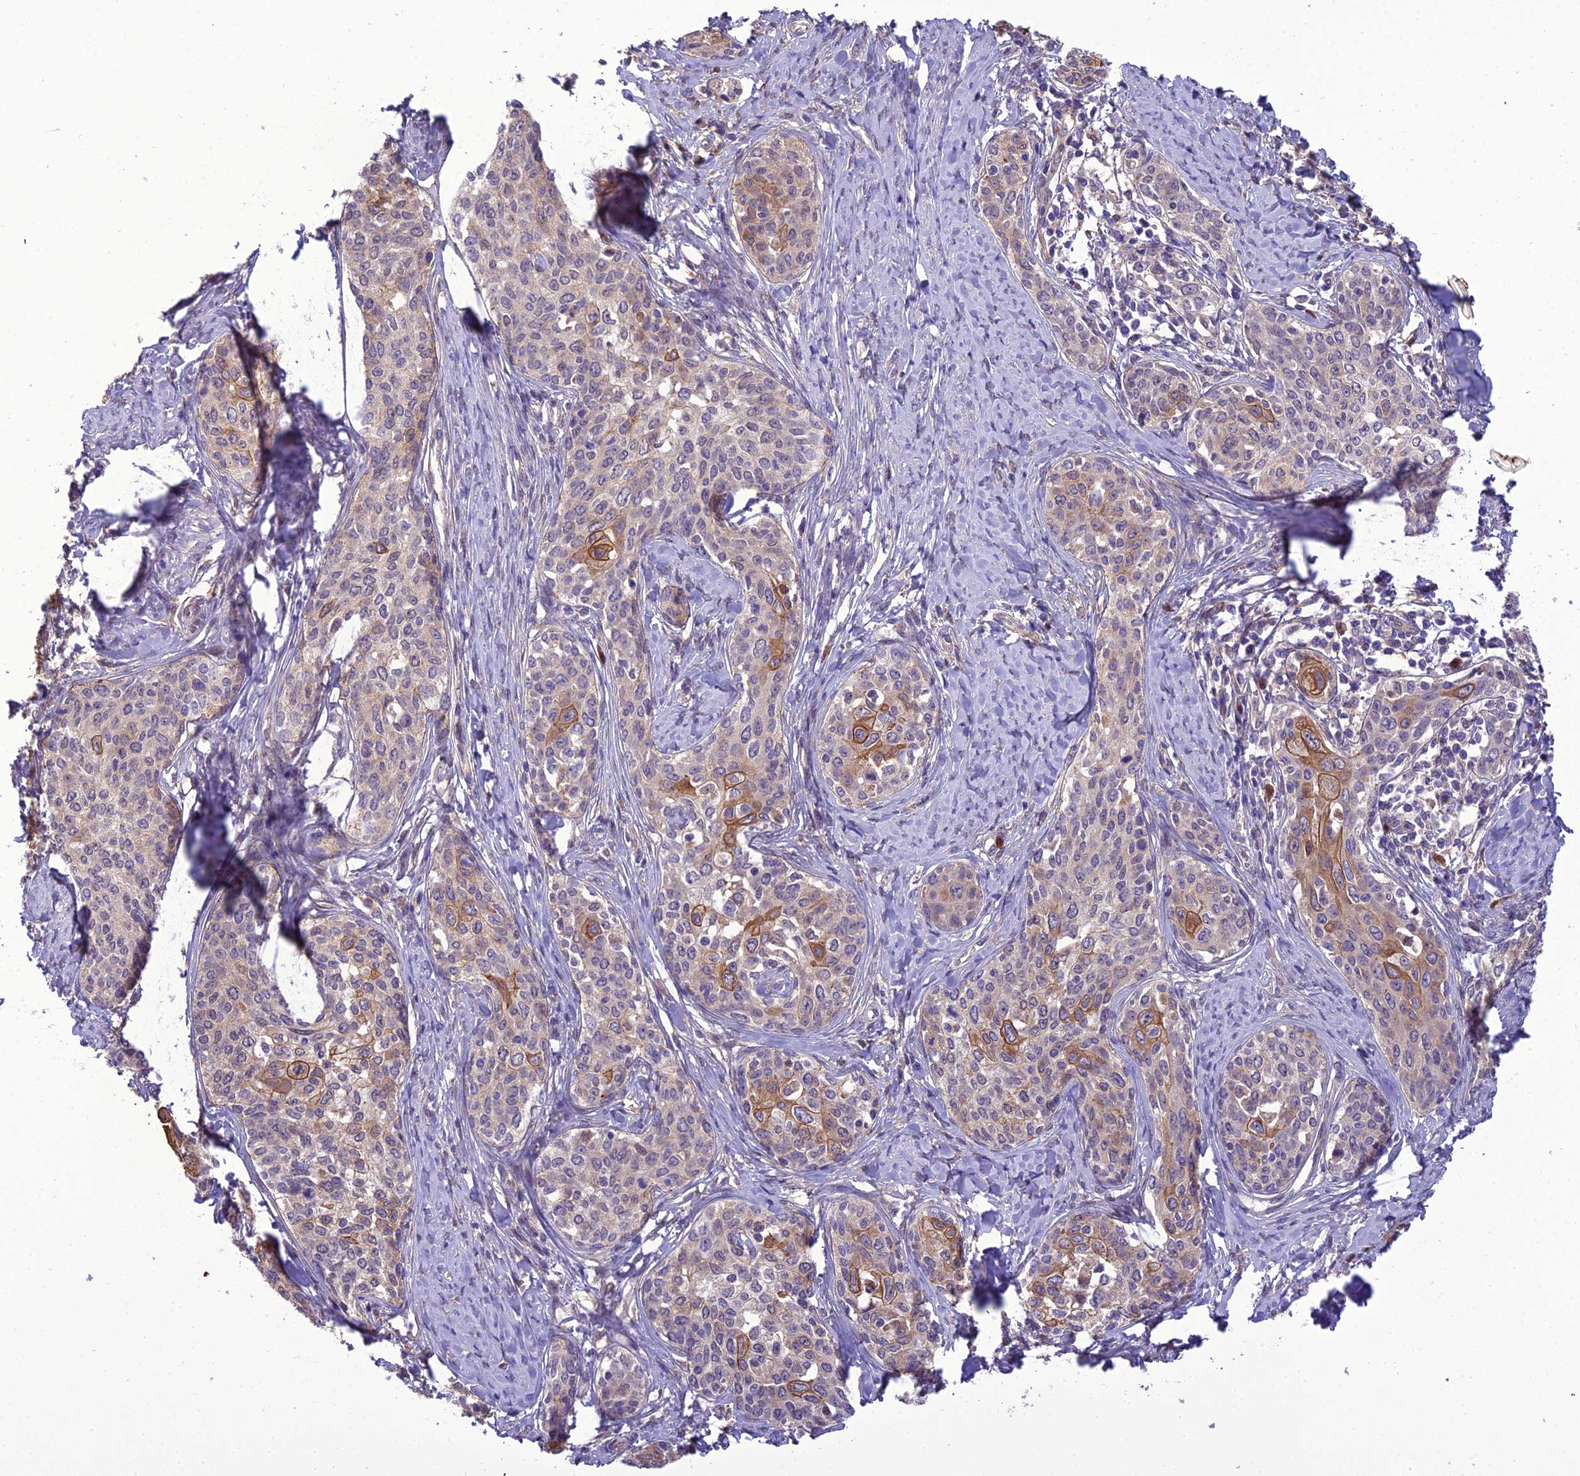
{"staining": {"intensity": "moderate", "quantity": "<25%", "location": "cytoplasmic/membranous"}, "tissue": "cervical cancer", "cell_type": "Tumor cells", "image_type": "cancer", "snomed": [{"axis": "morphology", "description": "Squamous cell carcinoma, NOS"}, {"axis": "morphology", "description": "Adenocarcinoma, NOS"}, {"axis": "topography", "description": "Cervix"}], "caption": "Immunohistochemistry (IHC) photomicrograph of cervical cancer stained for a protein (brown), which shows low levels of moderate cytoplasmic/membranous expression in approximately <25% of tumor cells.", "gene": "BORCS6", "patient": {"sex": "female", "age": 52}}